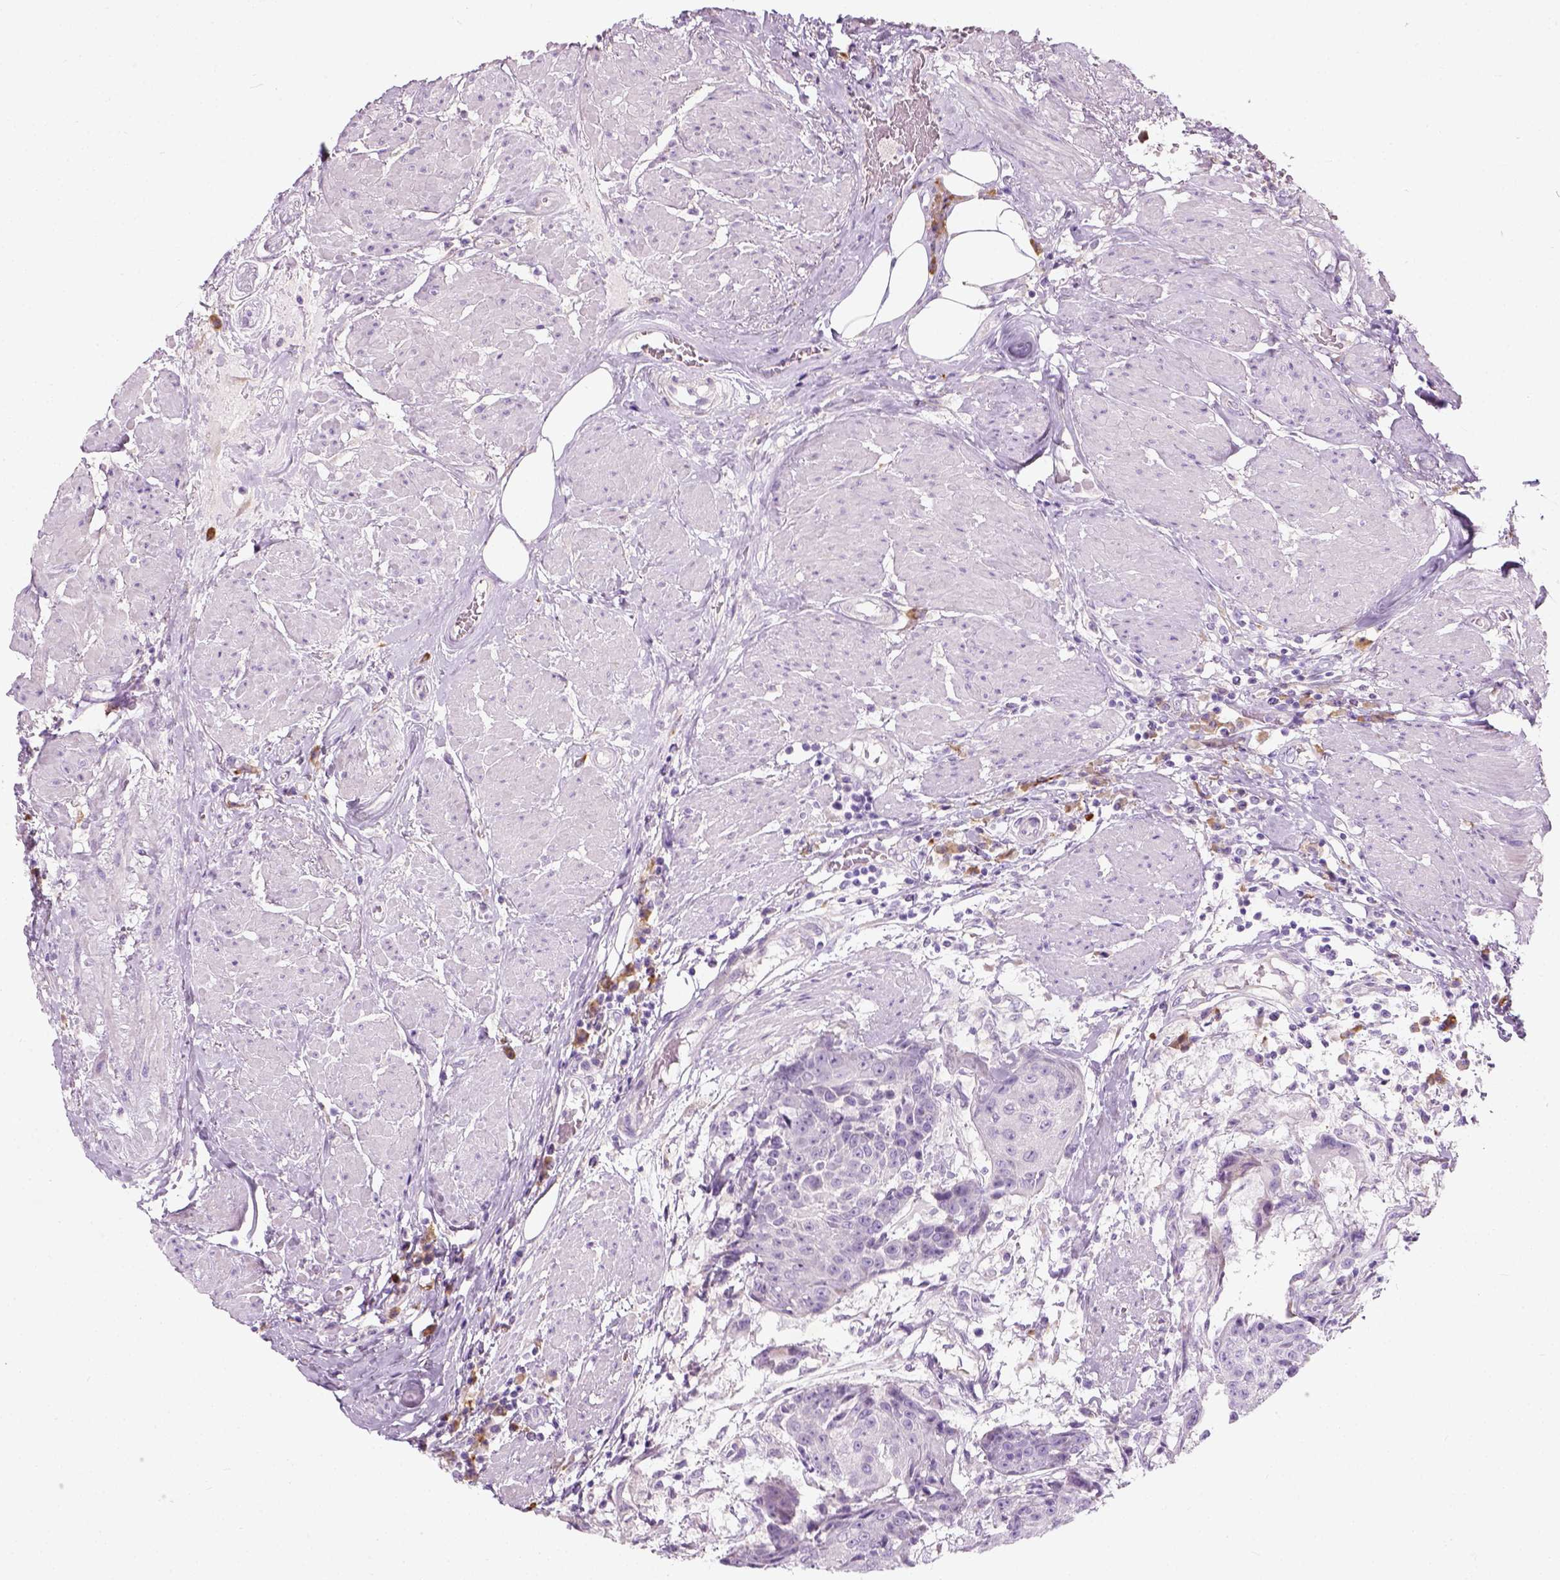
{"staining": {"intensity": "negative", "quantity": "none", "location": "none"}, "tissue": "urothelial cancer", "cell_type": "Tumor cells", "image_type": "cancer", "snomed": [{"axis": "morphology", "description": "Urothelial carcinoma, High grade"}, {"axis": "topography", "description": "Urinary bladder"}], "caption": "DAB immunohistochemical staining of urothelial cancer displays no significant staining in tumor cells.", "gene": "TRIM72", "patient": {"sex": "female", "age": 63}}